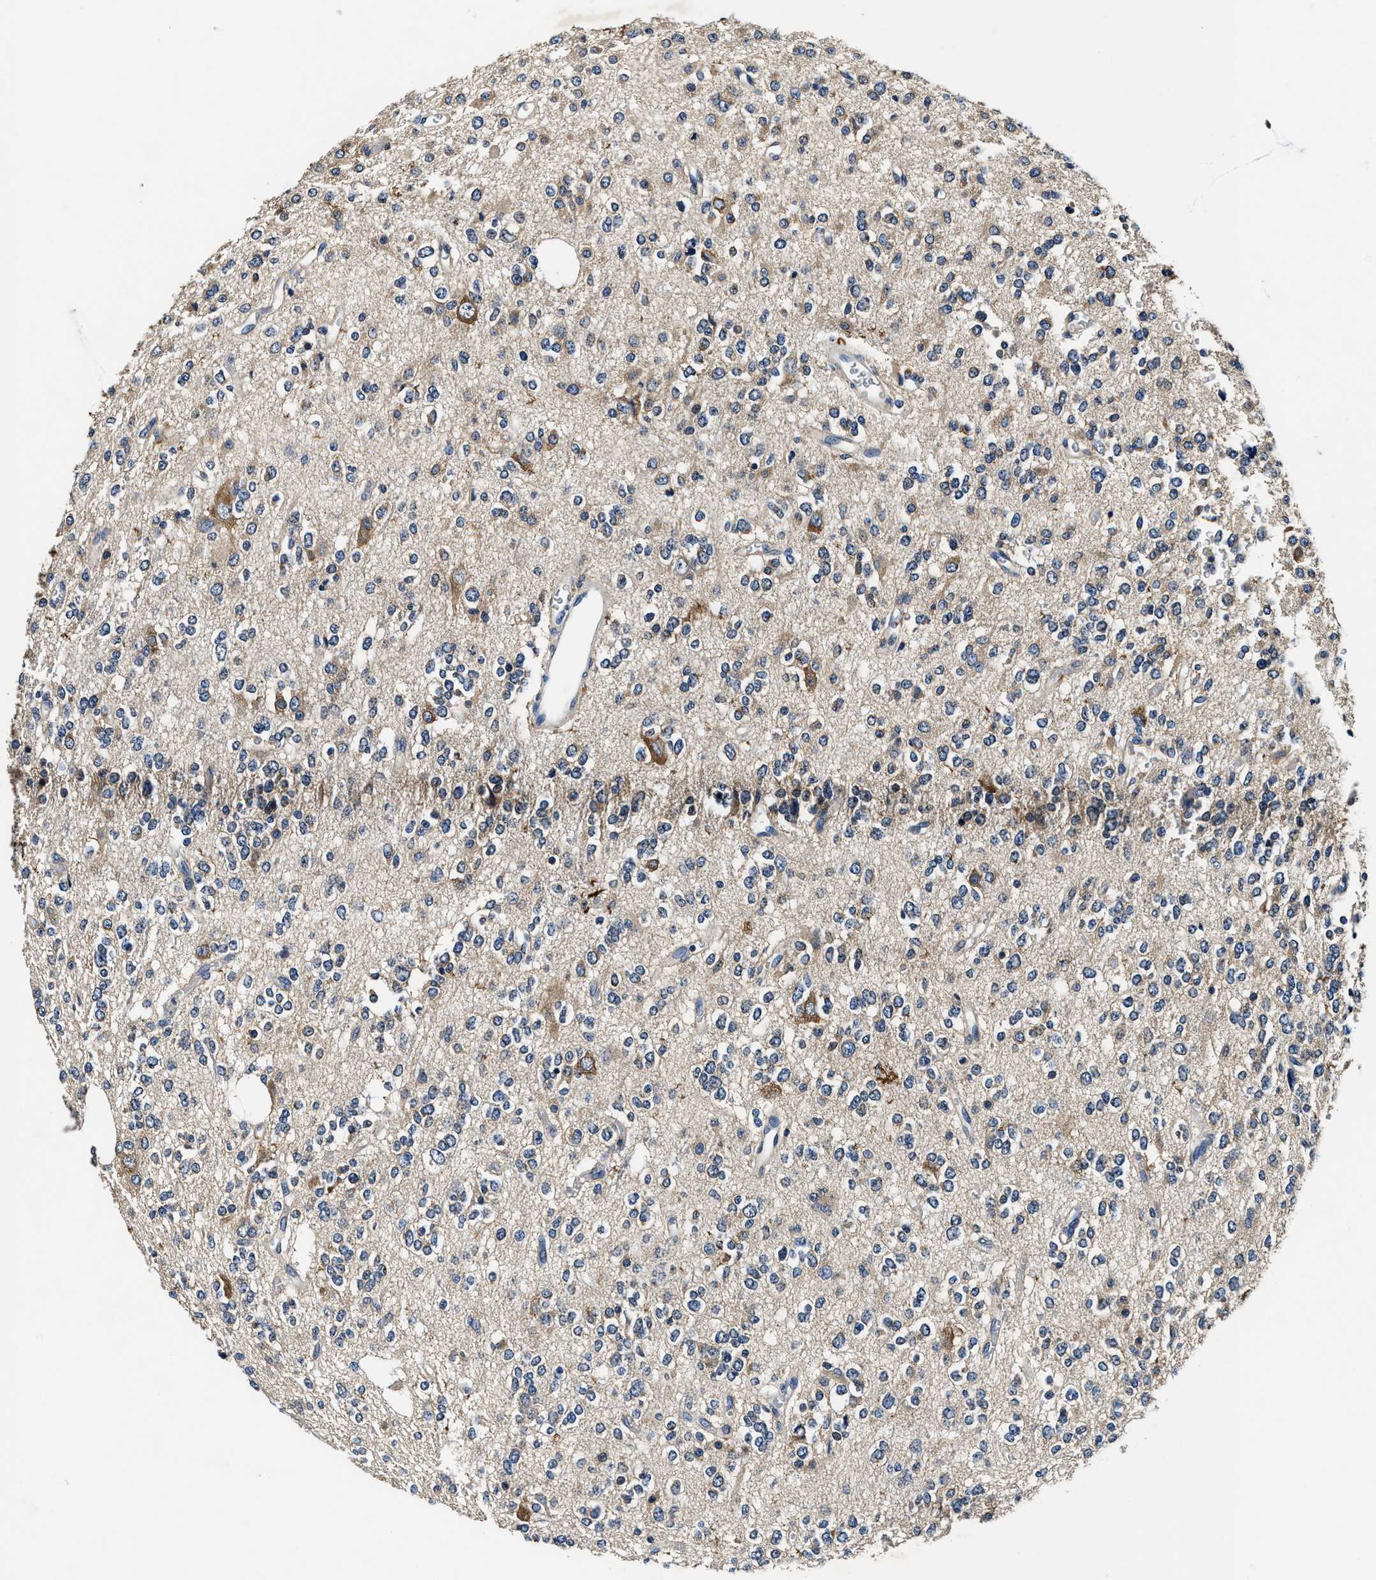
{"staining": {"intensity": "negative", "quantity": "none", "location": "none"}, "tissue": "glioma", "cell_type": "Tumor cells", "image_type": "cancer", "snomed": [{"axis": "morphology", "description": "Glioma, malignant, Low grade"}, {"axis": "topography", "description": "Brain"}], "caption": "Immunohistochemistry image of human glioma stained for a protein (brown), which shows no expression in tumor cells.", "gene": "PI4KB", "patient": {"sex": "male", "age": 38}}